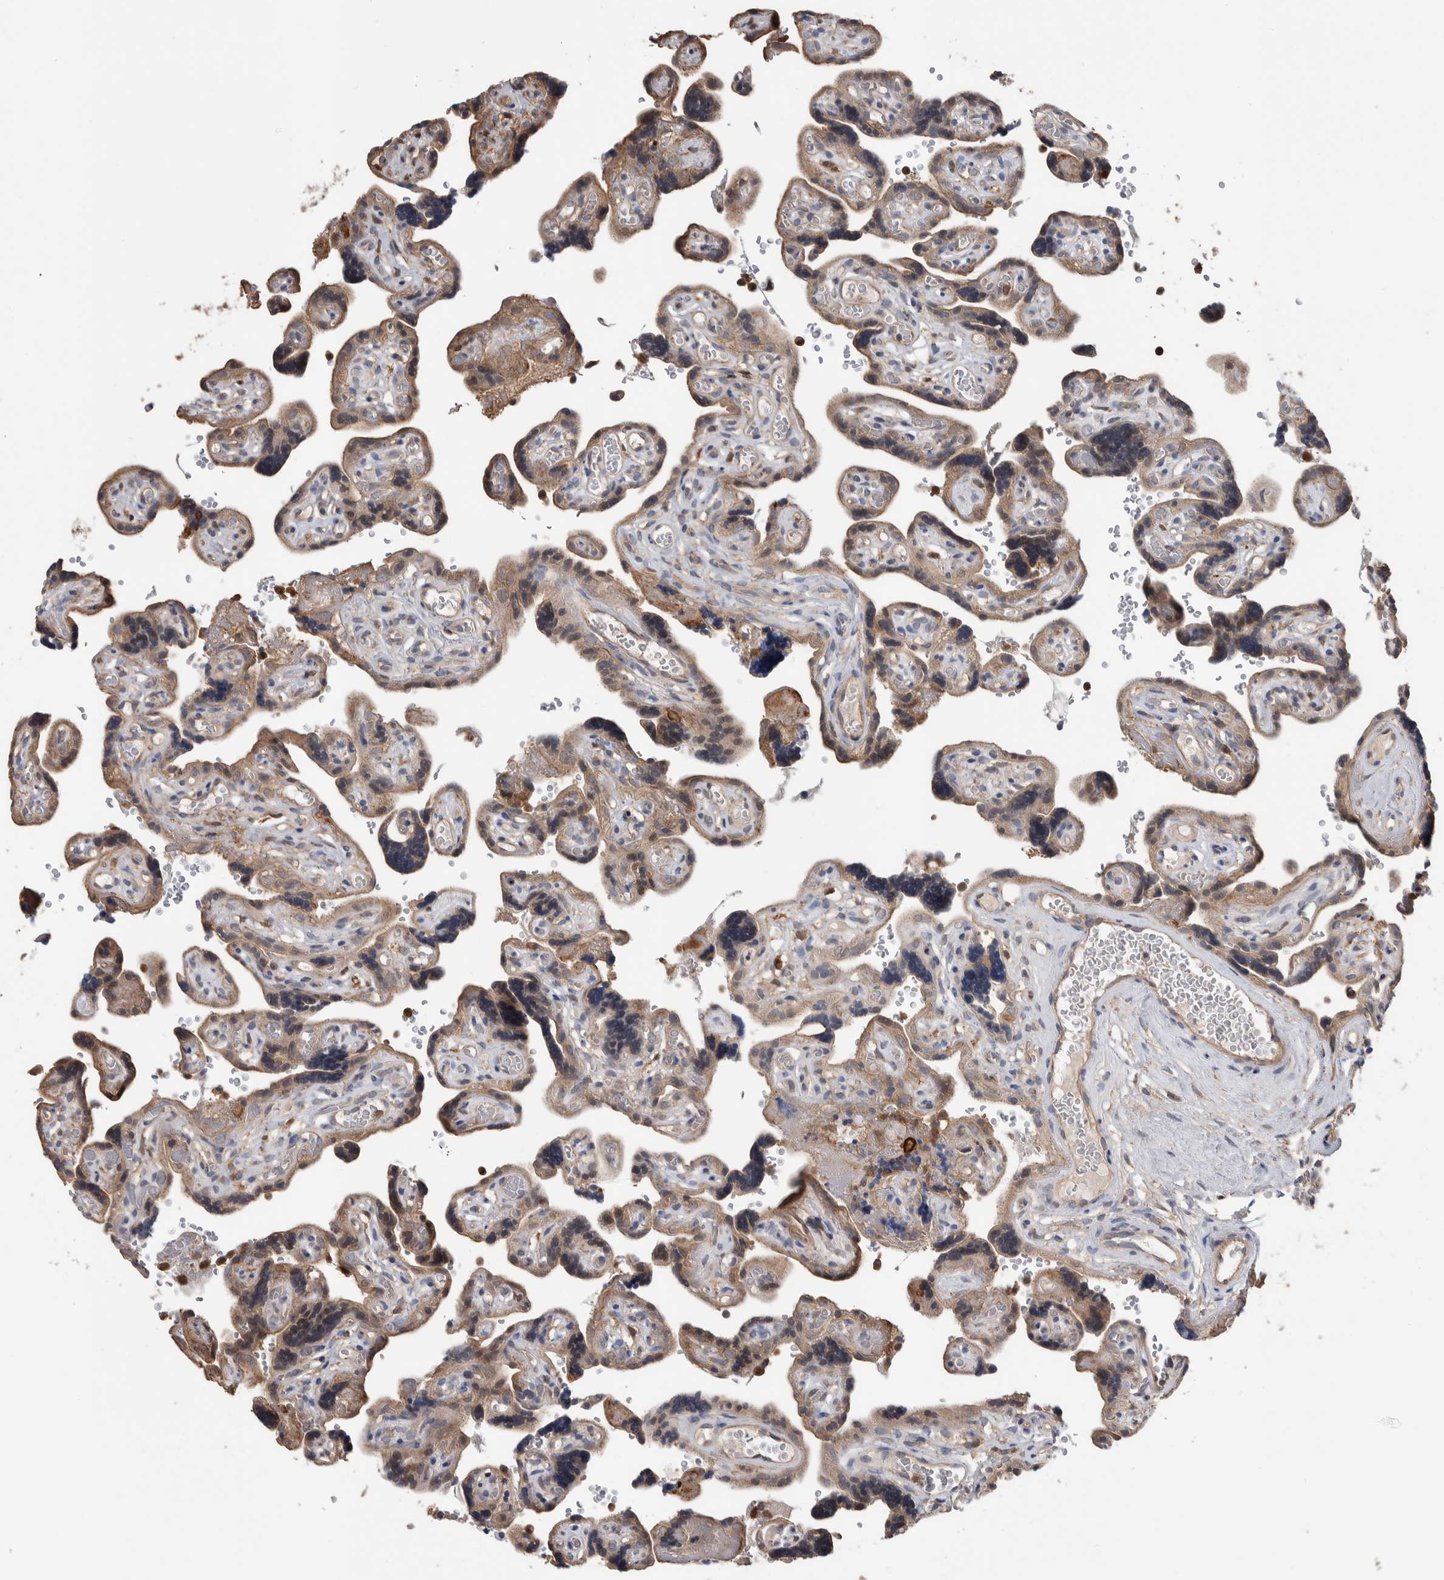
{"staining": {"intensity": "weak", "quantity": "25%-75%", "location": "cytoplasmic/membranous"}, "tissue": "placenta", "cell_type": "Decidual cells", "image_type": "normal", "snomed": [{"axis": "morphology", "description": "Normal tissue, NOS"}, {"axis": "topography", "description": "Placenta"}], "caption": "This is an image of immunohistochemistry (IHC) staining of benign placenta, which shows weak expression in the cytoplasmic/membranous of decidual cells.", "gene": "SDCBP", "patient": {"sex": "female", "age": 30}}